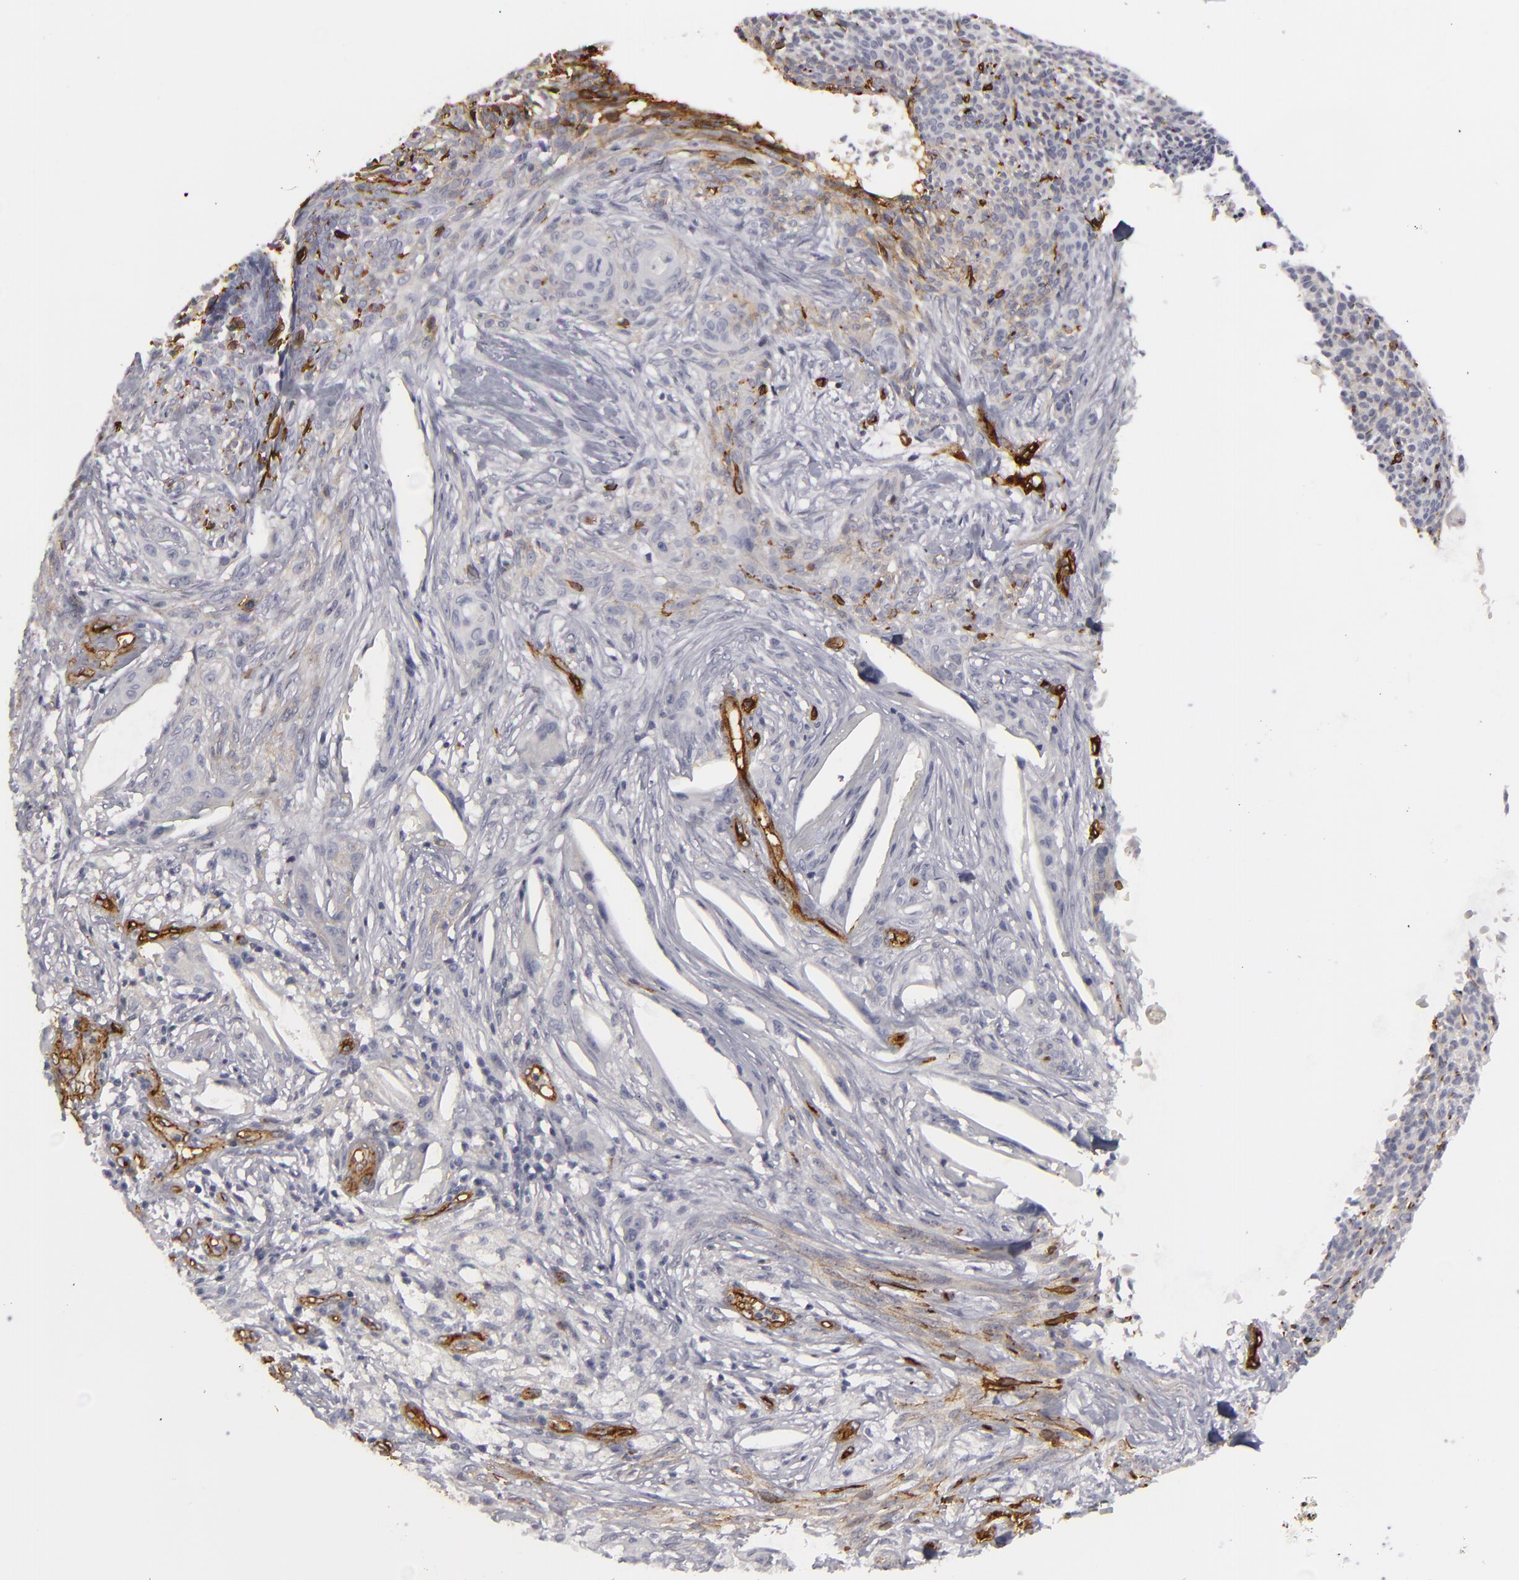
{"staining": {"intensity": "negative", "quantity": "none", "location": "none"}, "tissue": "skin cancer", "cell_type": "Tumor cells", "image_type": "cancer", "snomed": [{"axis": "morphology", "description": "Basal cell carcinoma"}, {"axis": "topography", "description": "Skin"}], "caption": "The histopathology image displays no significant positivity in tumor cells of skin cancer.", "gene": "MCAM", "patient": {"sex": "male", "age": 84}}